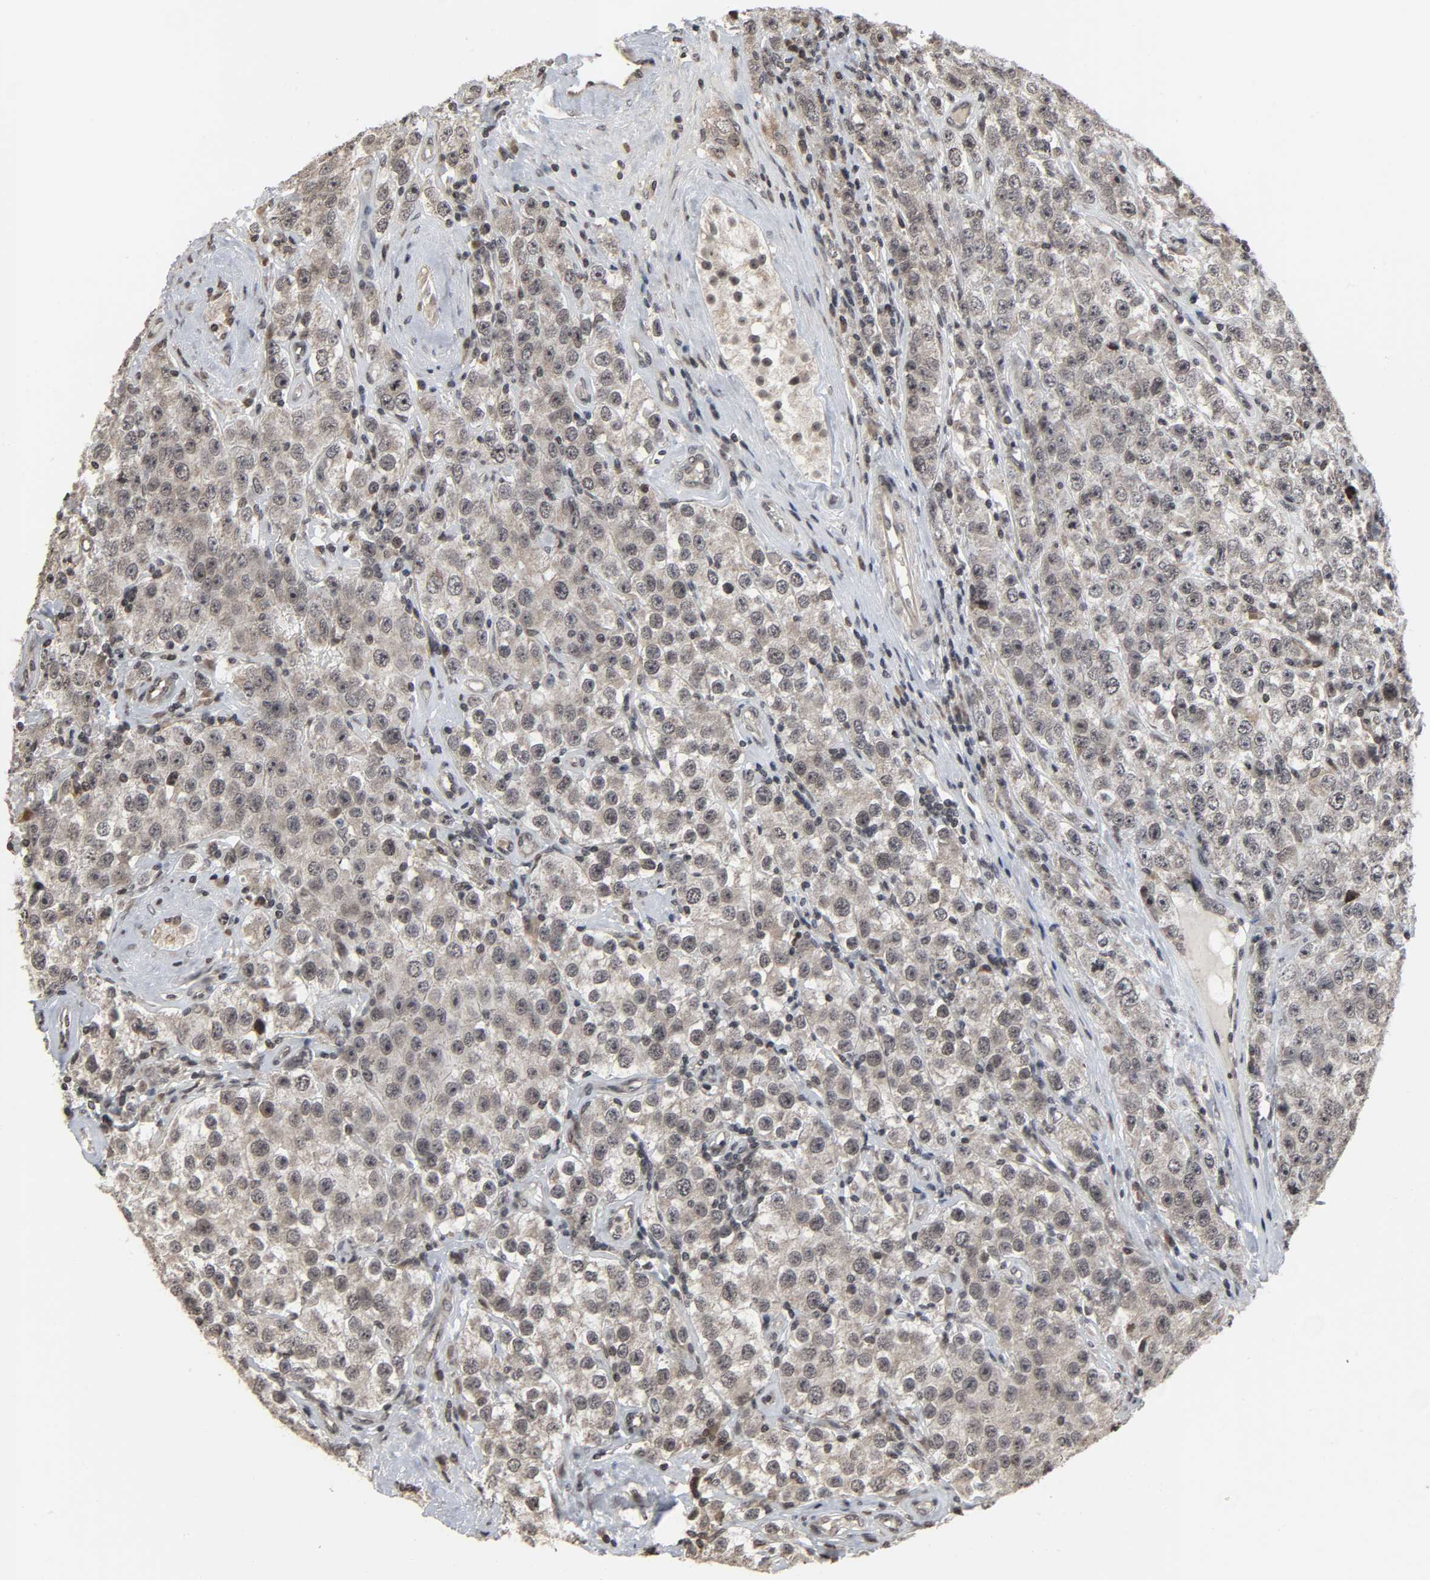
{"staining": {"intensity": "weak", "quantity": "<25%", "location": "nuclear"}, "tissue": "testis cancer", "cell_type": "Tumor cells", "image_type": "cancer", "snomed": [{"axis": "morphology", "description": "Seminoma, NOS"}, {"axis": "topography", "description": "Testis"}], "caption": "Tumor cells are negative for protein expression in human testis cancer. The staining was performed using DAB (3,3'-diaminobenzidine) to visualize the protein expression in brown, while the nuclei were stained in blue with hematoxylin (Magnification: 20x).", "gene": "XRCC1", "patient": {"sex": "male", "age": 52}}